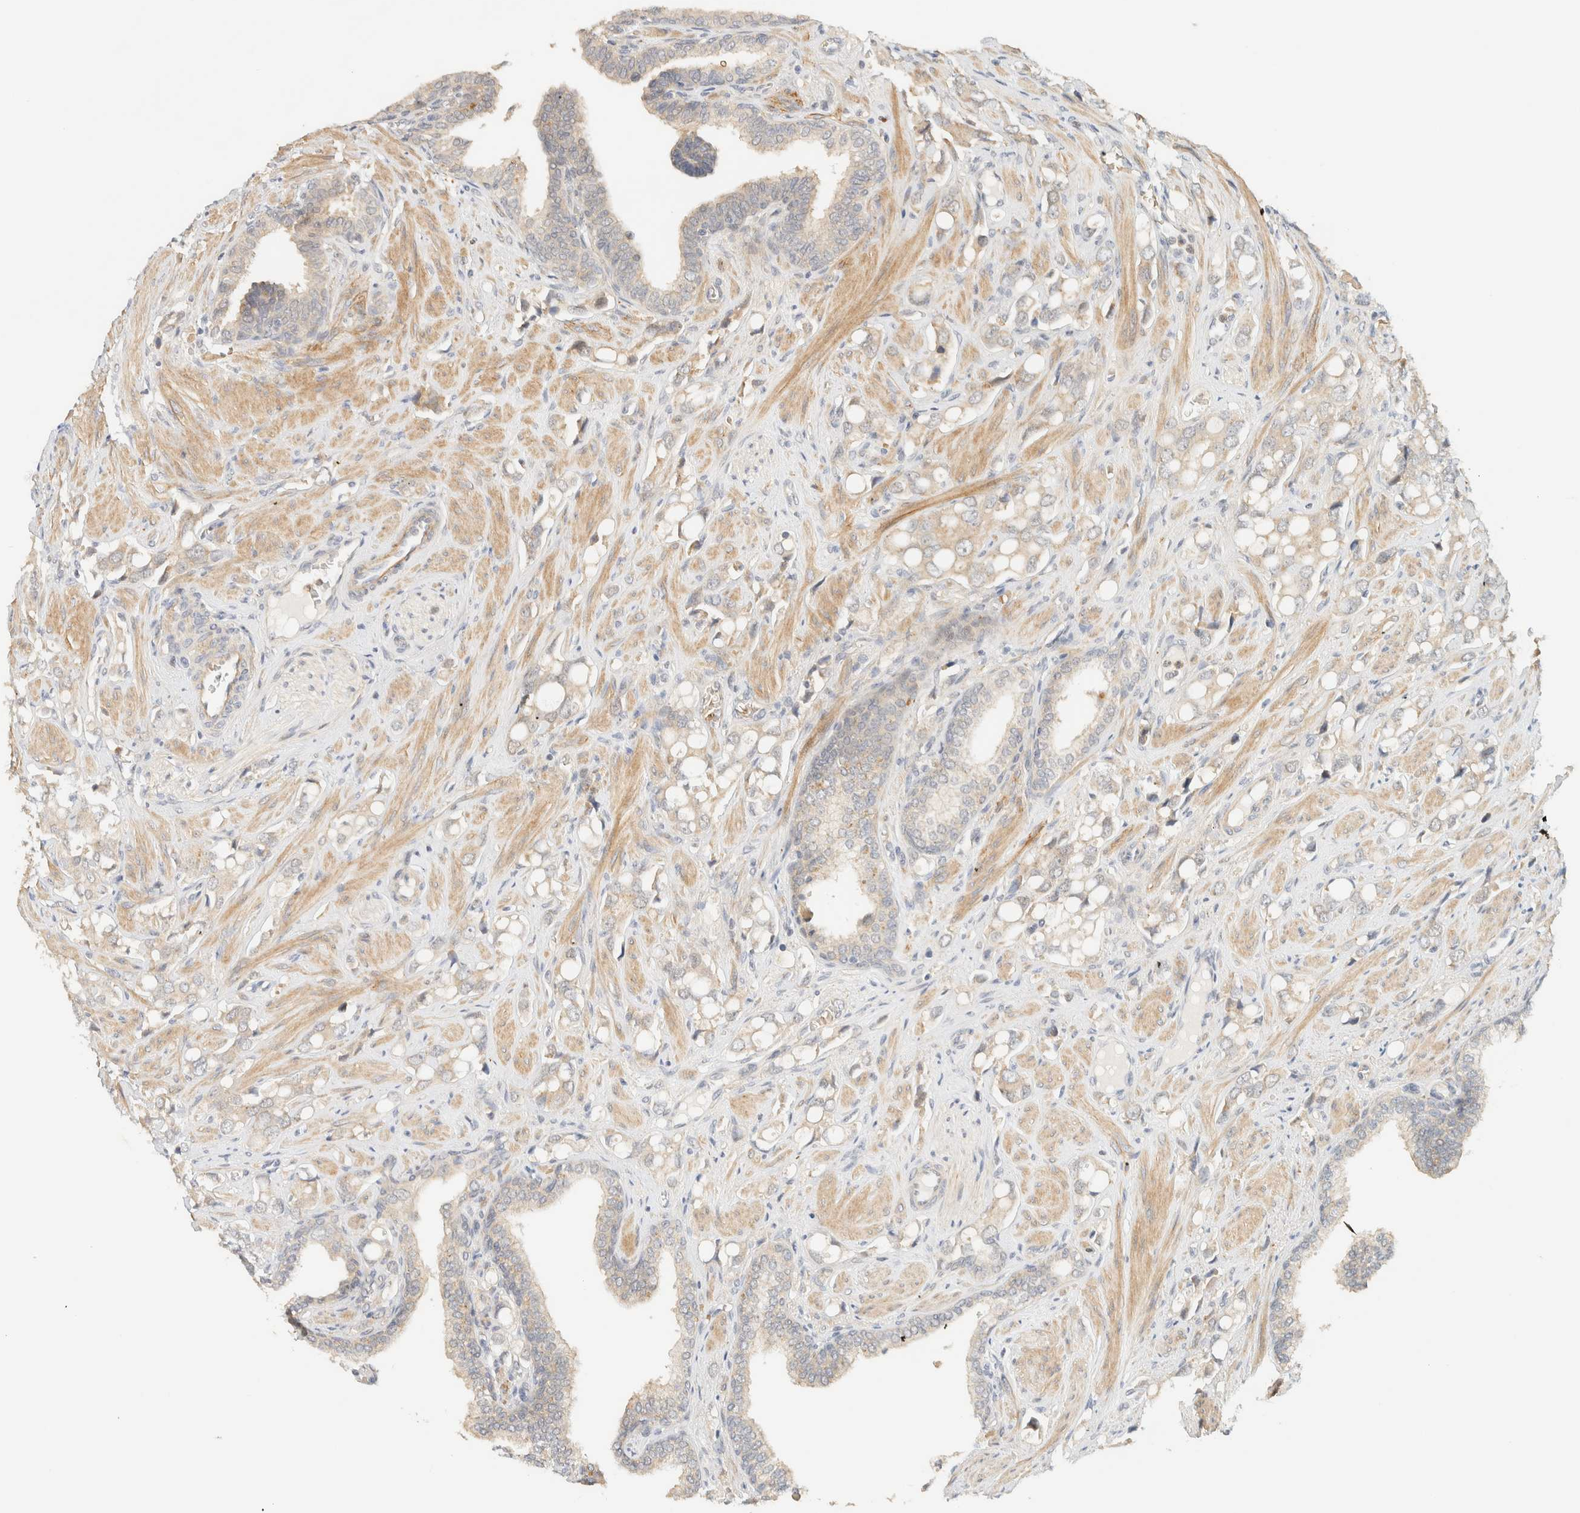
{"staining": {"intensity": "weak", "quantity": "<25%", "location": "cytoplasmic/membranous"}, "tissue": "prostate cancer", "cell_type": "Tumor cells", "image_type": "cancer", "snomed": [{"axis": "morphology", "description": "Adenocarcinoma, High grade"}, {"axis": "topography", "description": "Prostate"}], "caption": "IHC histopathology image of prostate cancer (high-grade adenocarcinoma) stained for a protein (brown), which shows no staining in tumor cells. The staining was performed using DAB (3,3'-diaminobenzidine) to visualize the protein expression in brown, while the nuclei were stained in blue with hematoxylin (Magnification: 20x).", "gene": "TNK1", "patient": {"sex": "male", "age": 52}}